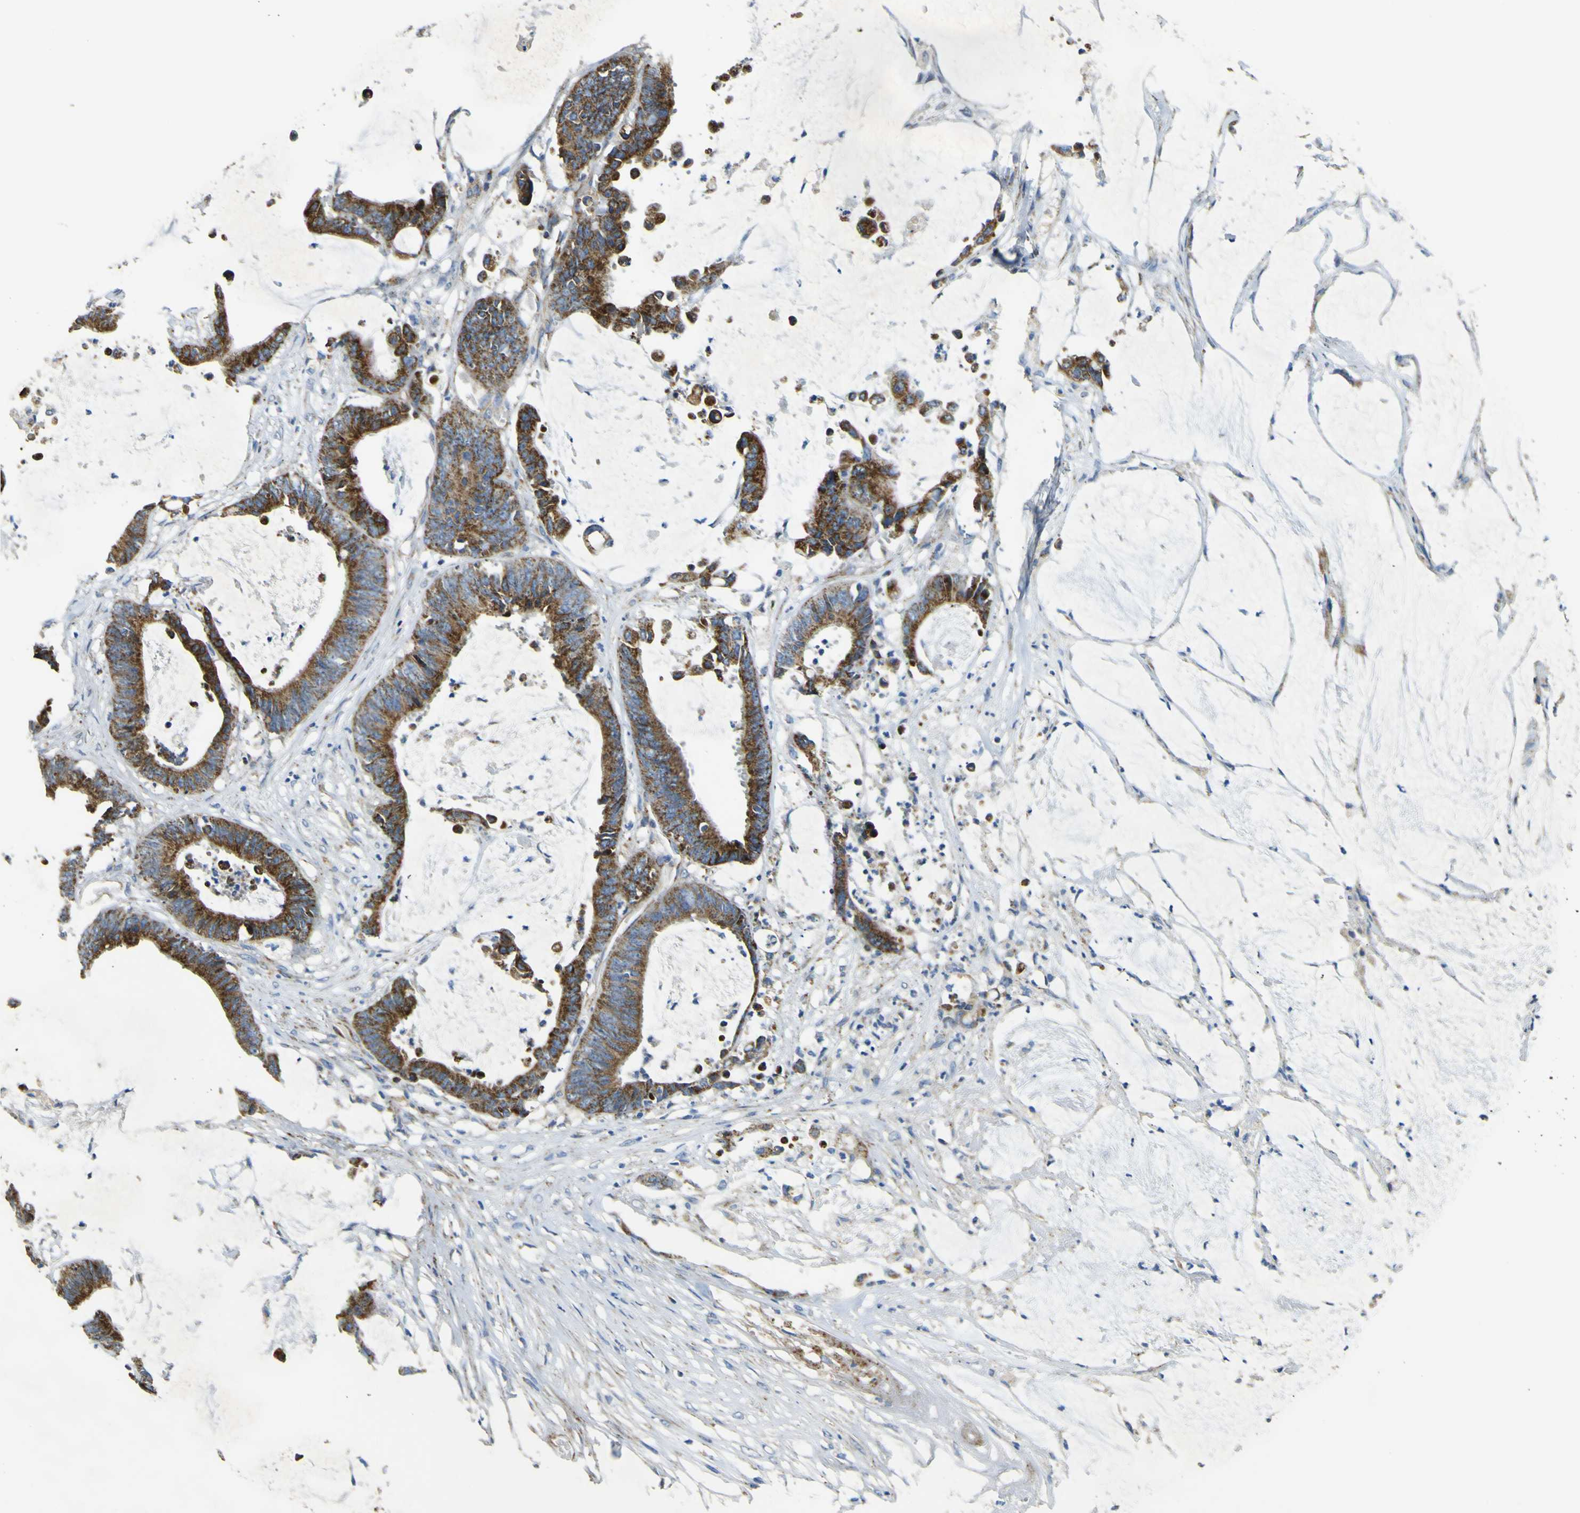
{"staining": {"intensity": "strong", "quantity": ">75%", "location": "cytoplasmic/membranous"}, "tissue": "colorectal cancer", "cell_type": "Tumor cells", "image_type": "cancer", "snomed": [{"axis": "morphology", "description": "Adenocarcinoma, NOS"}, {"axis": "topography", "description": "Rectum"}], "caption": "A high-resolution image shows immunohistochemistry staining of adenocarcinoma (colorectal), which exhibits strong cytoplasmic/membranous positivity in approximately >75% of tumor cells.", "gene": "ALDH18A1", "patient": {"sex": "female", "age": 66}}